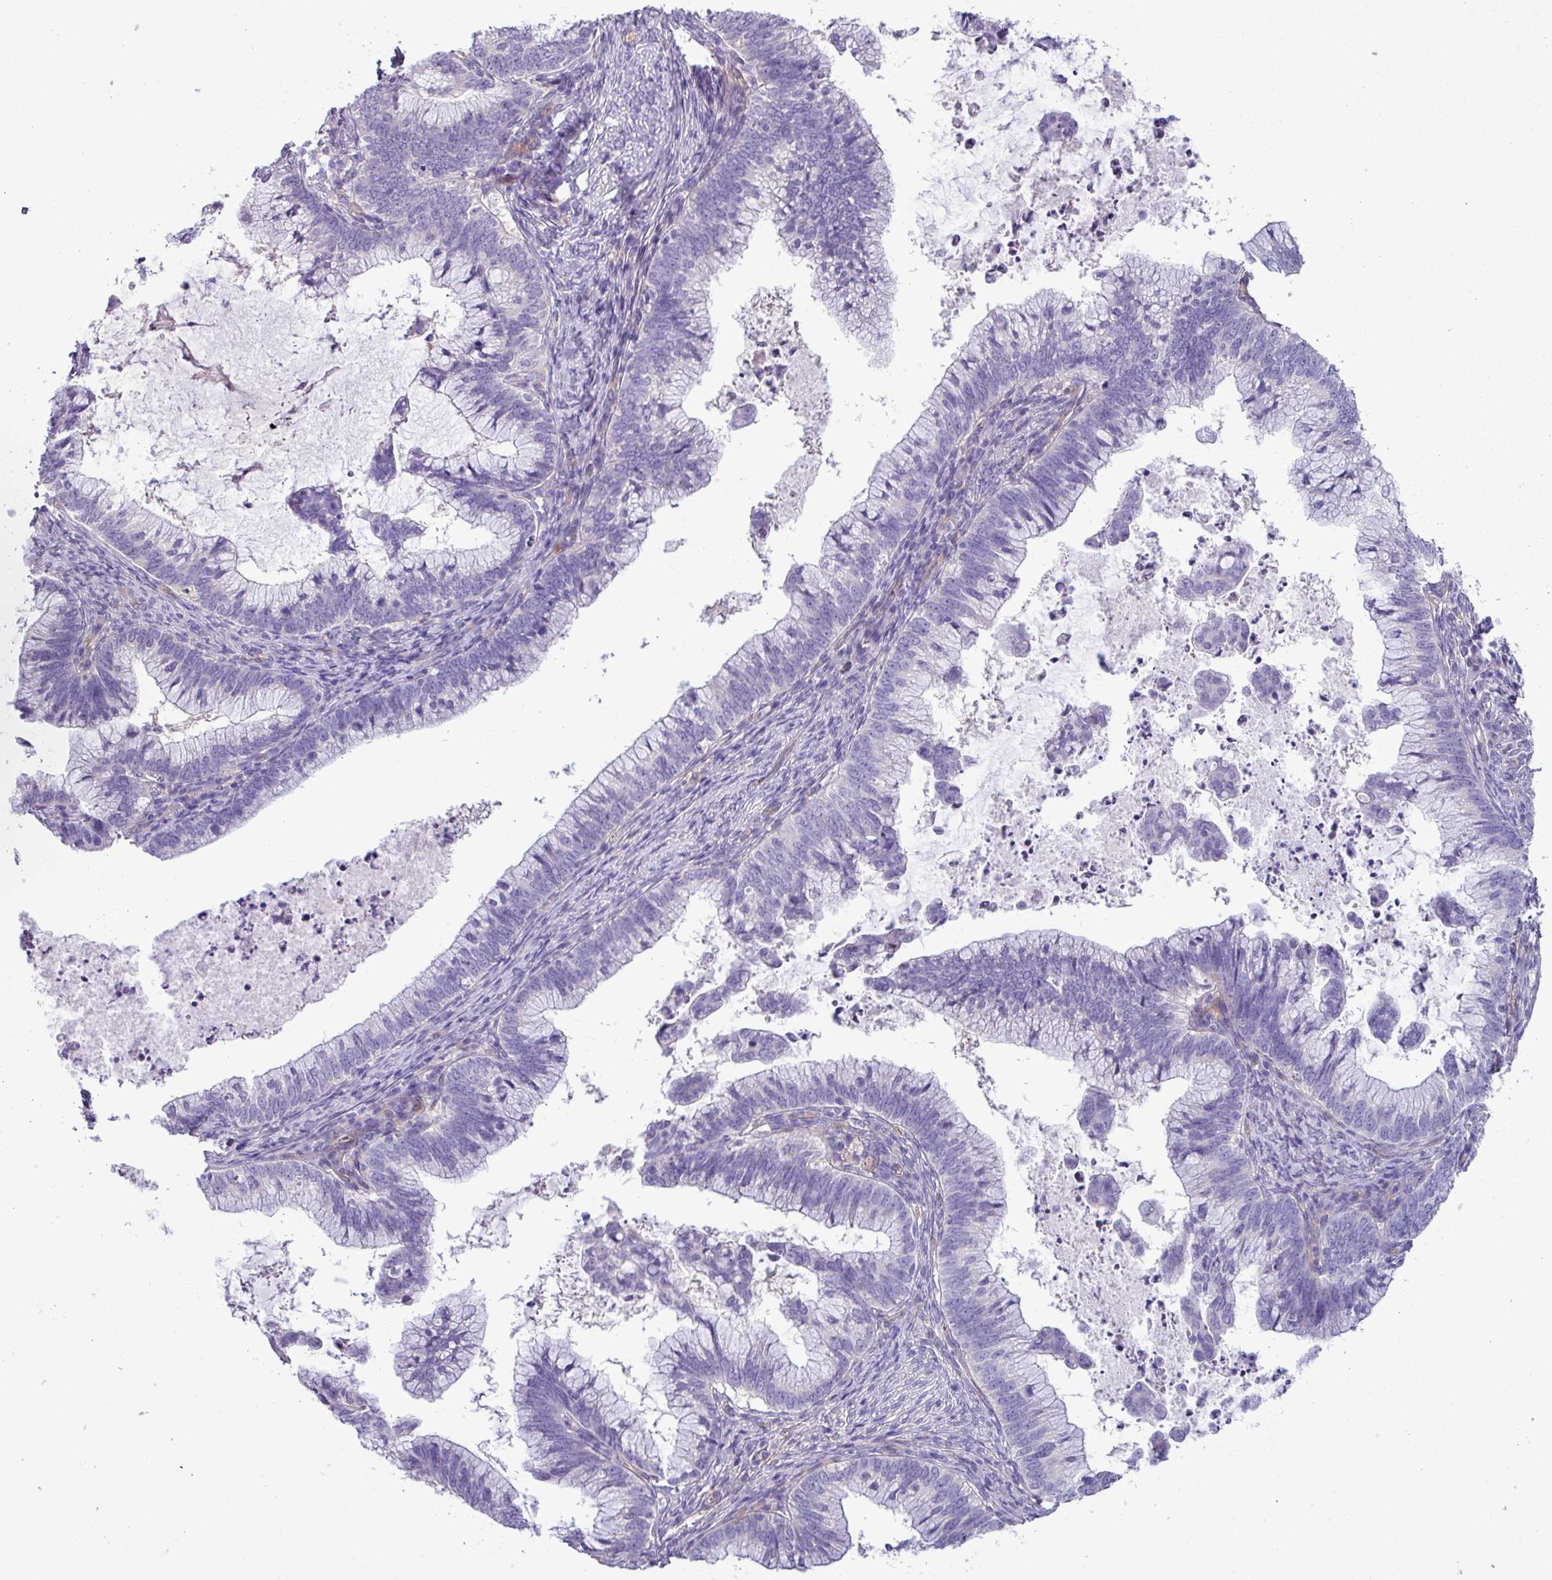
{"staining": {"intensity": "negative", "quantity": "none", "location": "none"}, "tissue": "cervical cancer", "cell_type": "Tumor cells", "image_type": "cancer", "snomed": [{"axis": "morphology", "description": "Adenocarcinoma, NOS"}, {"axis": "topography", "description": "Cervix"}], "caption": "The image shows no significant staining in tumor cells of cervical cancer (adenocarcinoma). The staining was performed using DAB (3,3'-diaminobenzidine) to visualize the protein expression in brown, while the nuclei were stained in blue with hematoxylin (Magnification: 20x).", "gene": "KIRREL3", "patient": {"sex": "female", "age": 36}}